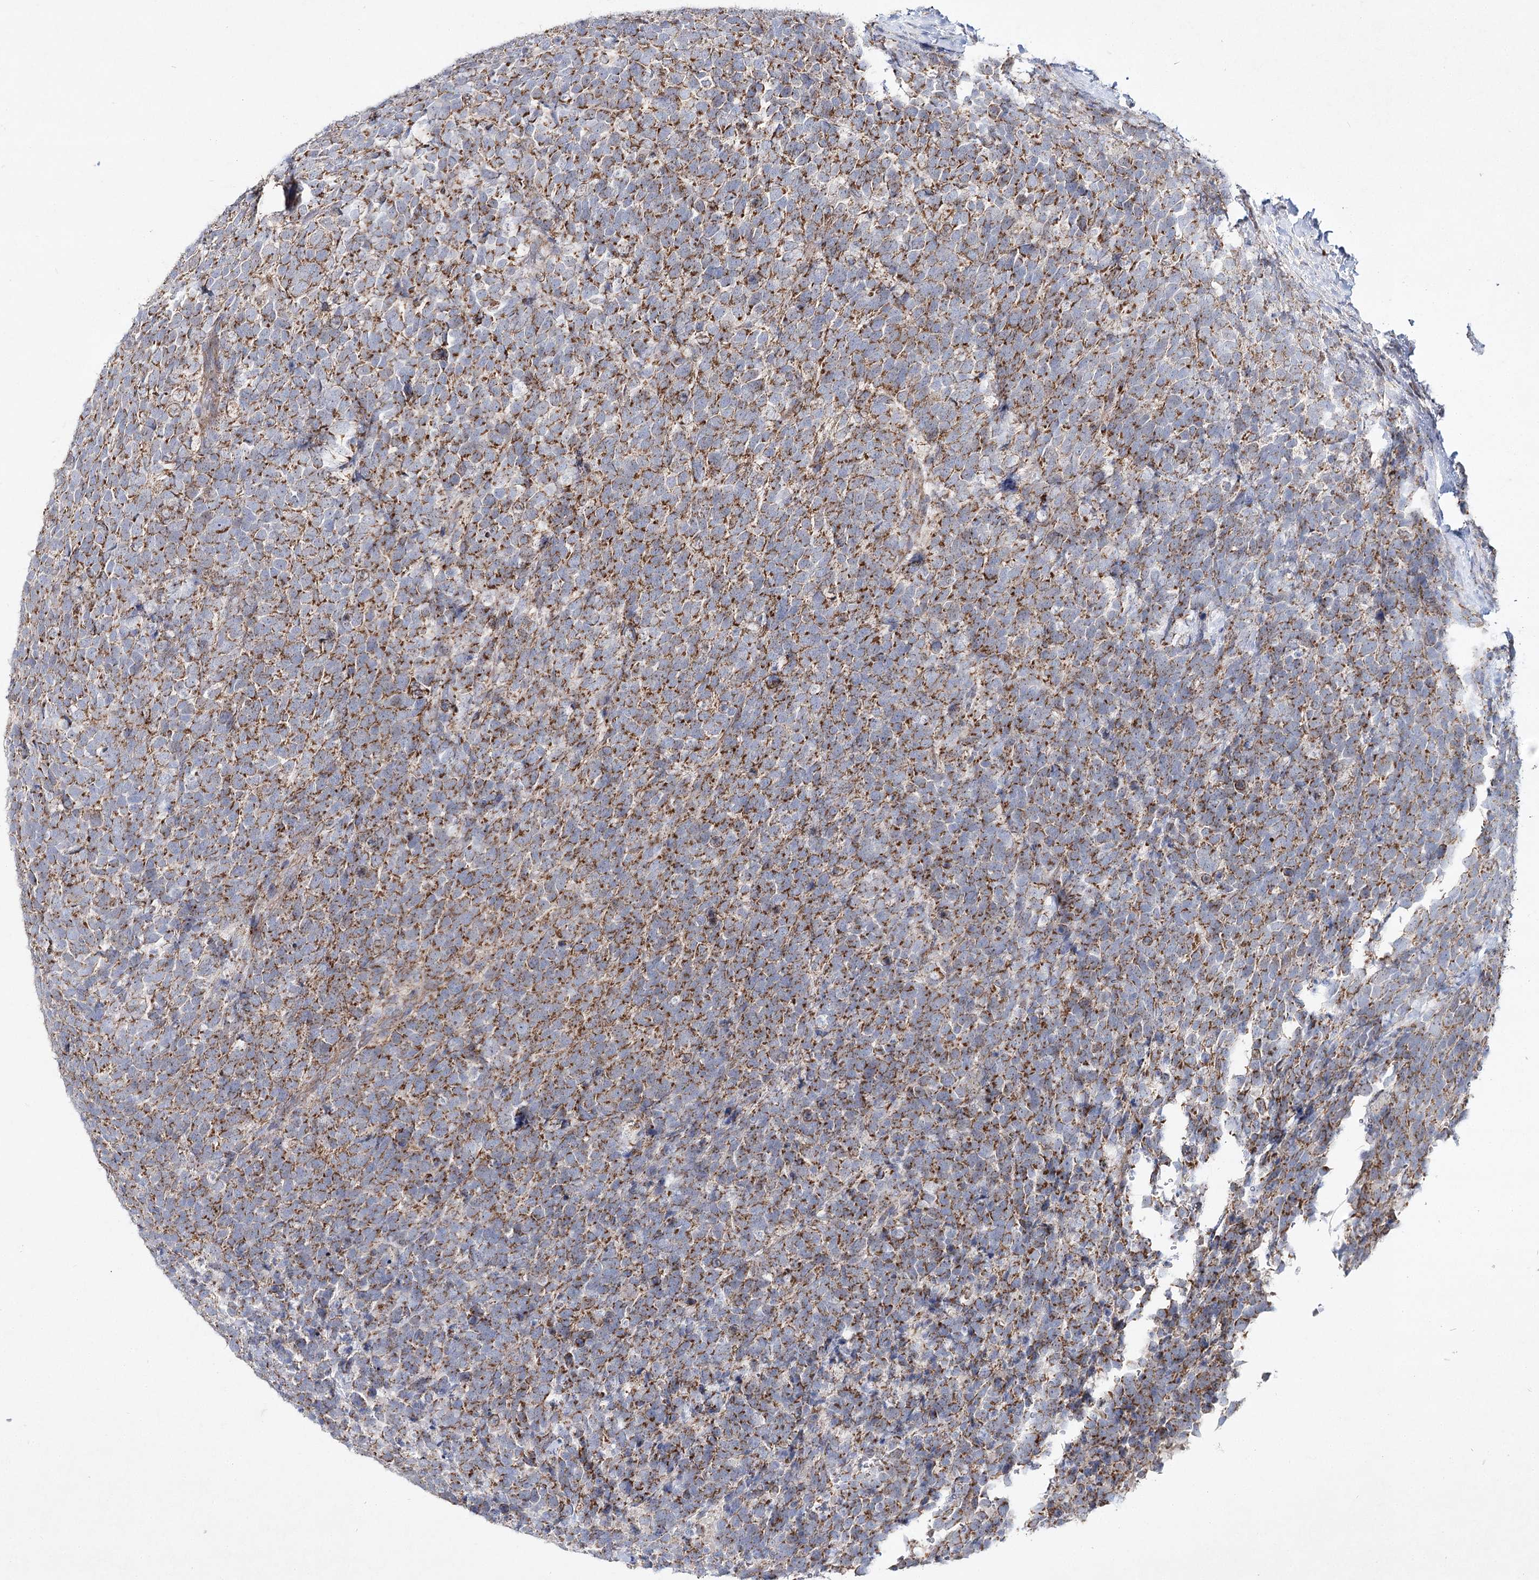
{"staining": {"intensity": "moderate", "quantity": ">75%", "location": "cytoplasmic/membranous"}, "tissue": "urothelial cancer", "cell_type": "Tumor cells", "image_type": "cancer", "snomed": [{"axis": "morphology", "description": "Urothelial carcinoma, High grade"}, {"axis": "topography", "description": "Urinary bladder"}], "caption": "A photomicrograph showing moderate cytoplasmic/membranous staining in approximately >75% of tumor cells in urothelial cancer, as visualized by brown immunohistochemical staining.", "gene": "DNA2", "patient": {"sex": "female", "age": 82}}